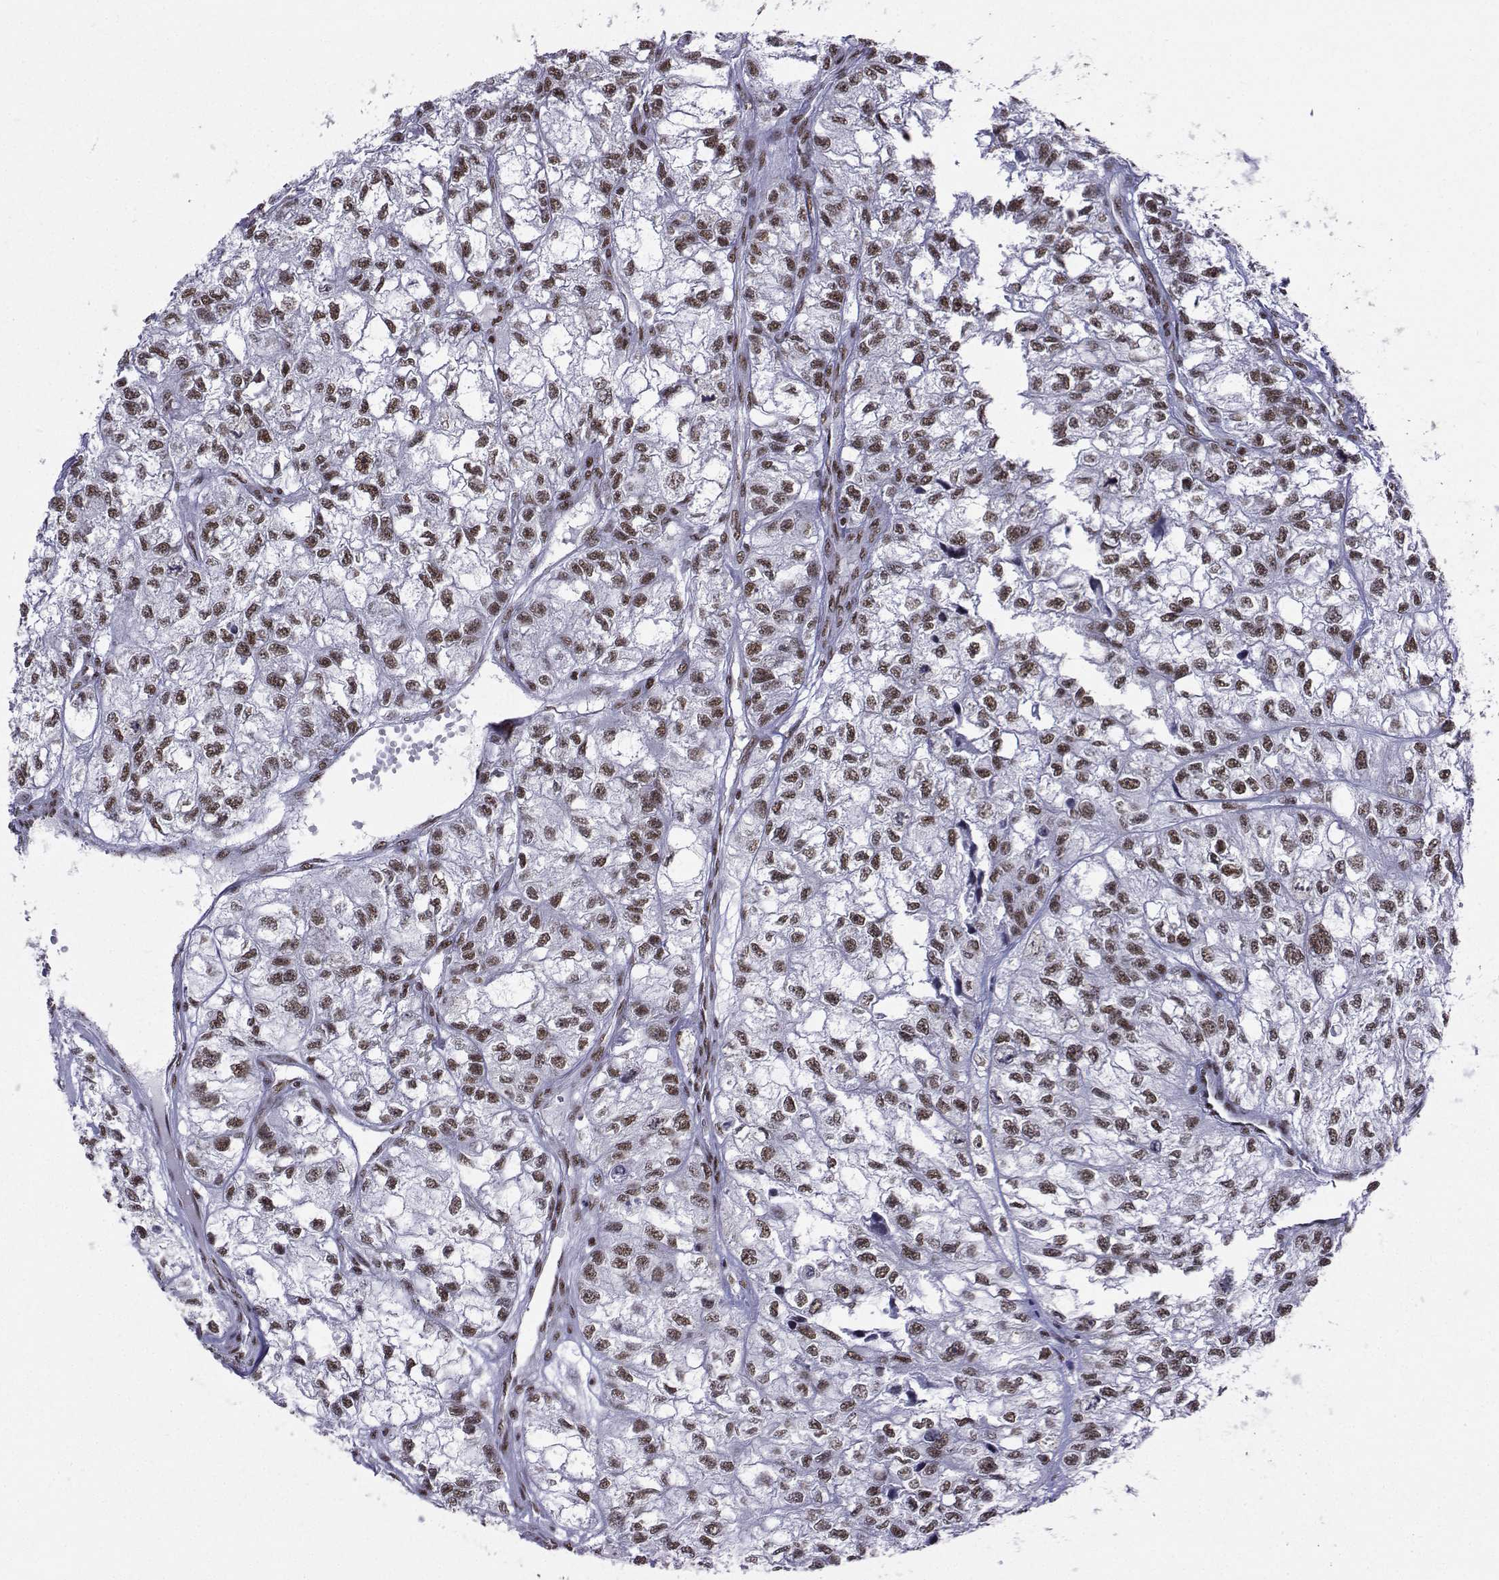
{"staining": {"intensity": "moderate", "quantity": "25%-75%", "location": "nuclear"}, "tissue": "renal cancer", "cell_type": "Tumor cells", "image_type": "cancer", "snomed": [{"axis": "morphology", "description": "Adenocarcinoma, NOS"}, {"axis": "topography", "description": "Kidney"}], "caption": "Protein staining of adenocarcinoma (renal) tissue shows moderate nuclear staining in about 25%-75% of tumor cells. Immunohistochemistry stains the protein in brown and the nuclei are stained blue.", "gene": "SNRPB2", "patient": {"sex": "male", "age": 56}}